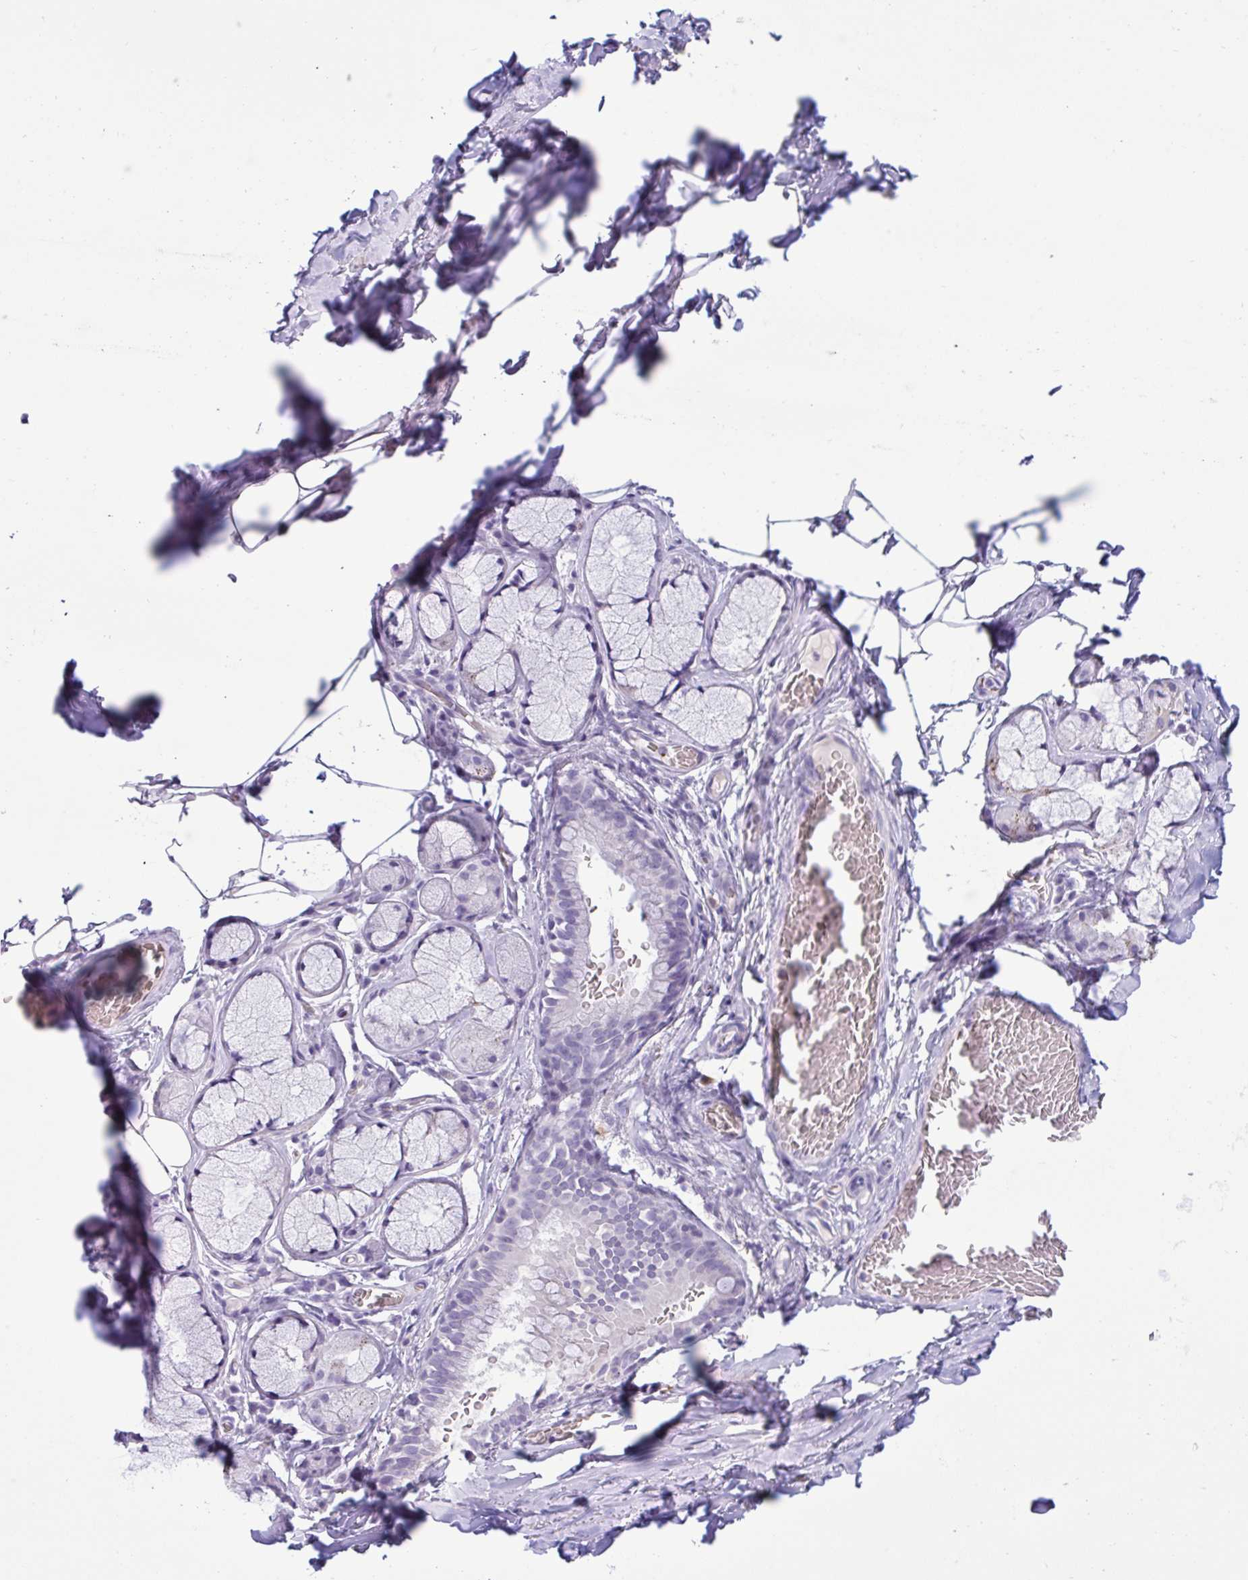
{"staining": {"intensity": "negative", "quantity": "none", "location": "none"}, "tissue": "adipose tissue", "cell_type": "Adipocytes", "image_type": "normal", "snomed": [{"axis": "morphology", "description": "Normal tissue, NOS"}, {"axis": "topography", "description": "Cartilage tissue"}, {"axis": "topography", "description": "Bronchus"}, {"axis": "topography", "description": "Peripheral nerve tissue"}], "caption": "This is an immunohistochemistry (IHC) photomicrograph of unremarkable human adipose tissue. There is no positivity in adipocytes.", "gene": "SREBF1", "patient": {"sex": "male", "age": 67}}